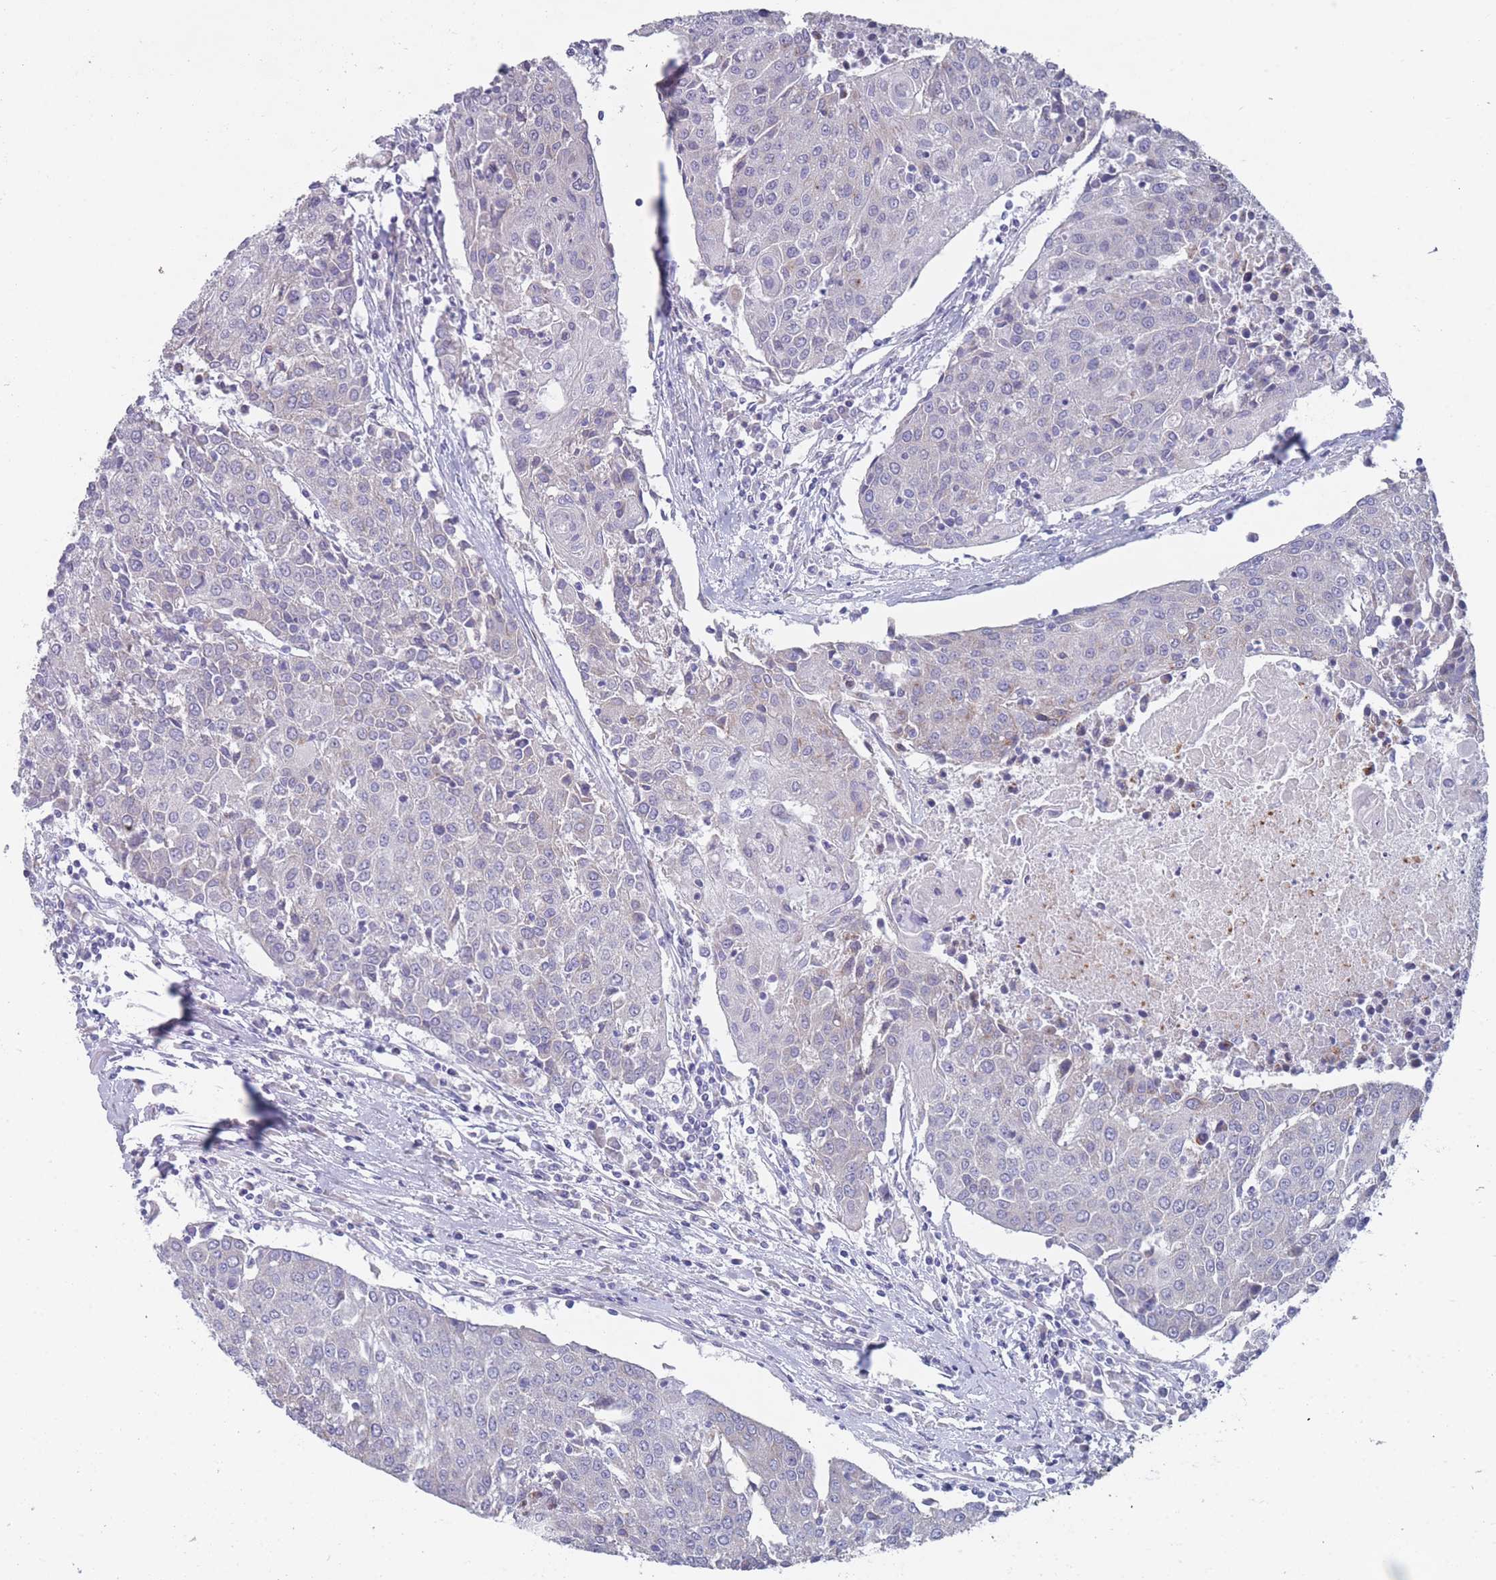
{"staining": {"intensity": "negative", "quantity": "none", "location": "none"}, "tissue": "urothelial cancer", "cell_type": "Tumor cells", "image_type": "cancer", "snomed": [{"axis": "morphology", "description": "Urothelial carcinoma, High grade"}, {"axis": "topography", "description": "Urinary bladder"}], "caption": "Image shows no significant protein staining in tumor cells of urothelial cancer.", "gene": "PIGU", "patient": {"sex": "female", "age": 85}}